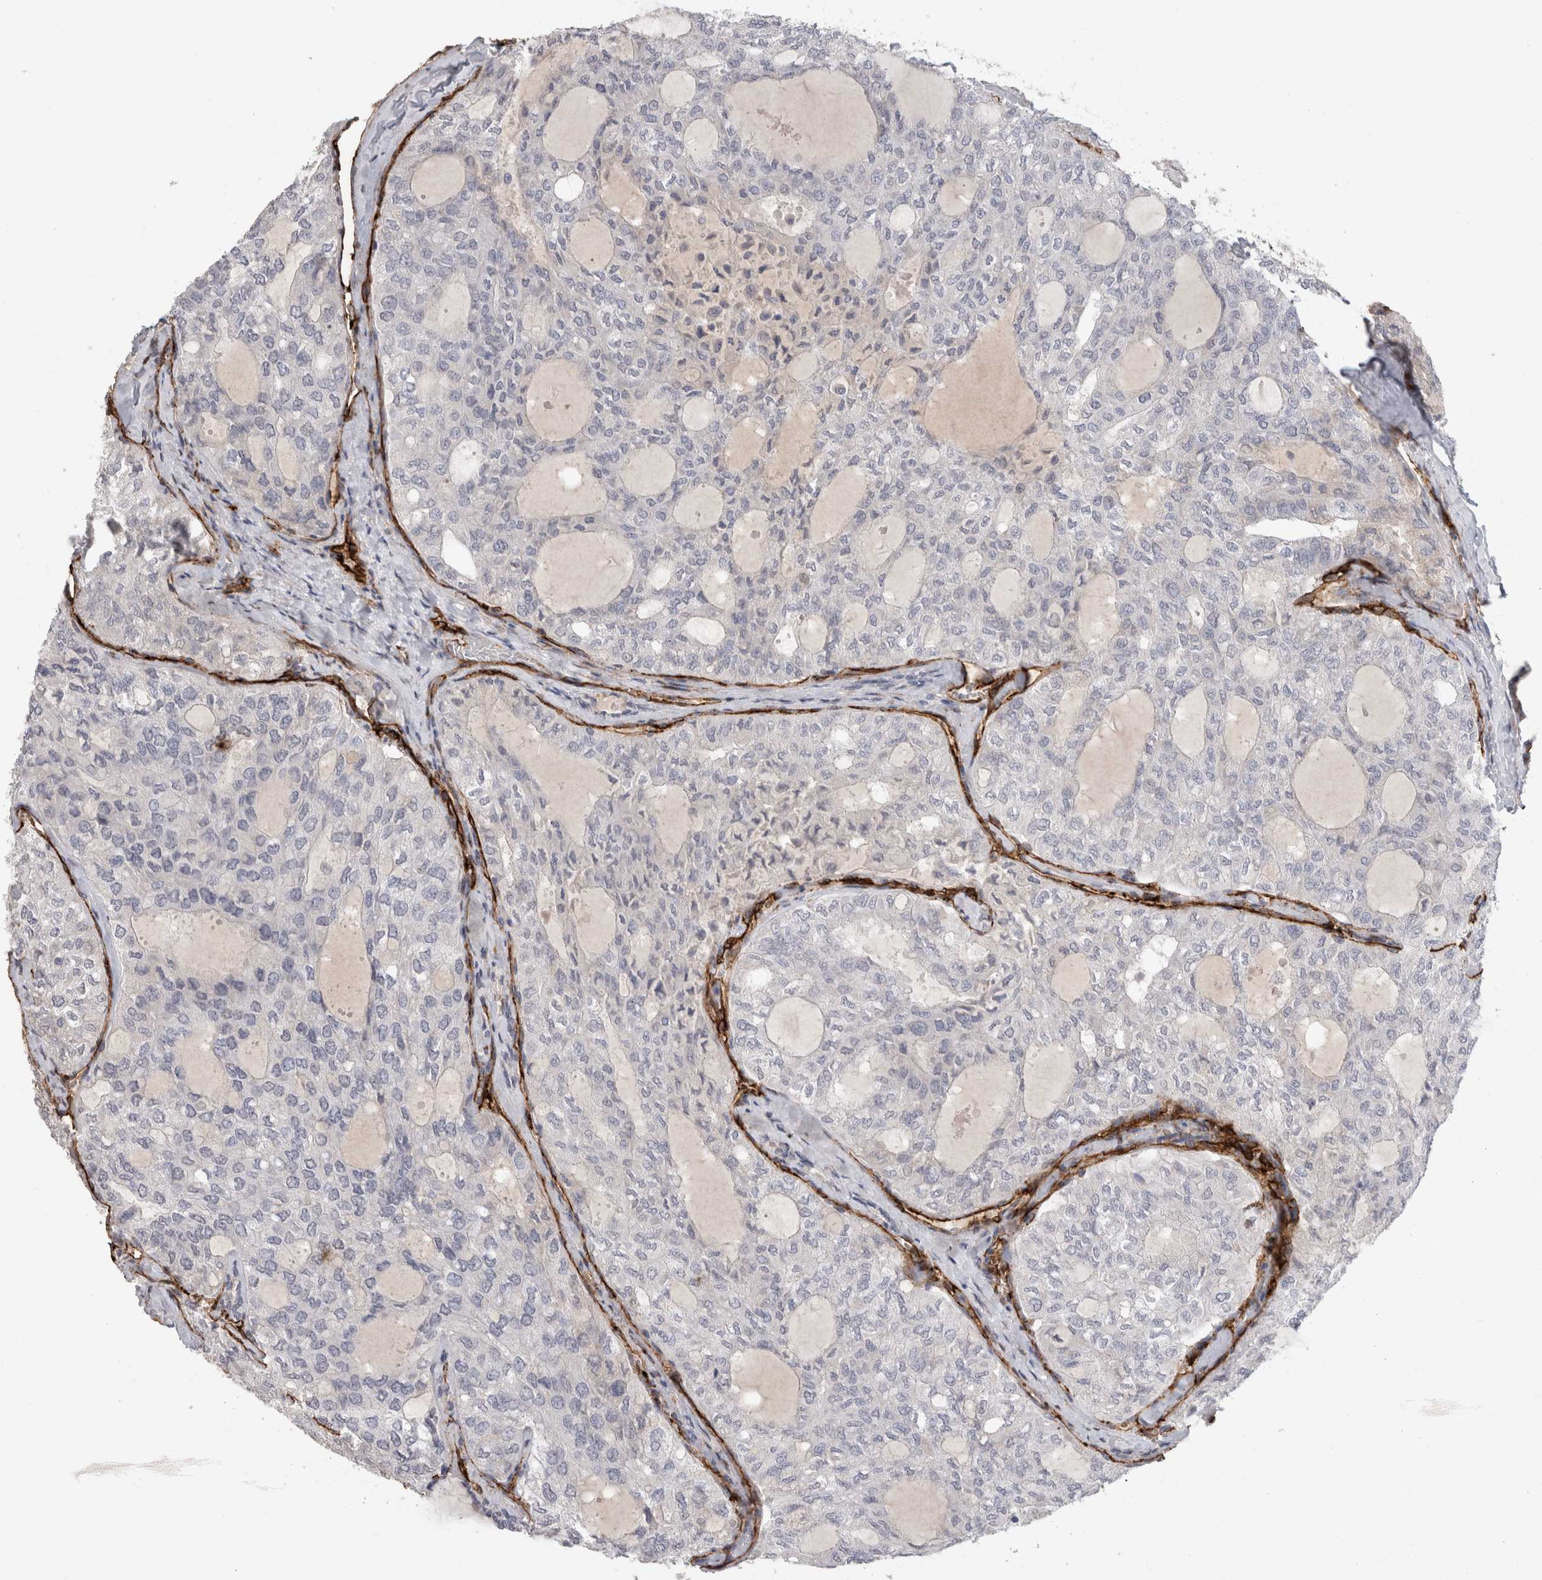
{"staining": {"intensity": "negative", "quantity": "none", "location": "none"}, "tissue": "thyroid cancer", "cell_type": "Tumor cells", "image_type": "cancer", "snomed": [{"axis": "morphology", "description": "Follicular adenoma carcinoma, NOS"}, {"axis": "topography", "description": "Thyroid gland"}], "caption": "Immunohistochemistry of human thyroid cancer (follicular adenoma carcinoma) displays no expression in tumor cells. The staining is performed using DAB brown chromogen with nuclei counter-stained in using hematoxylin.", "gene": "CDH13", "patient": {"sex": "male", "age": 75}}